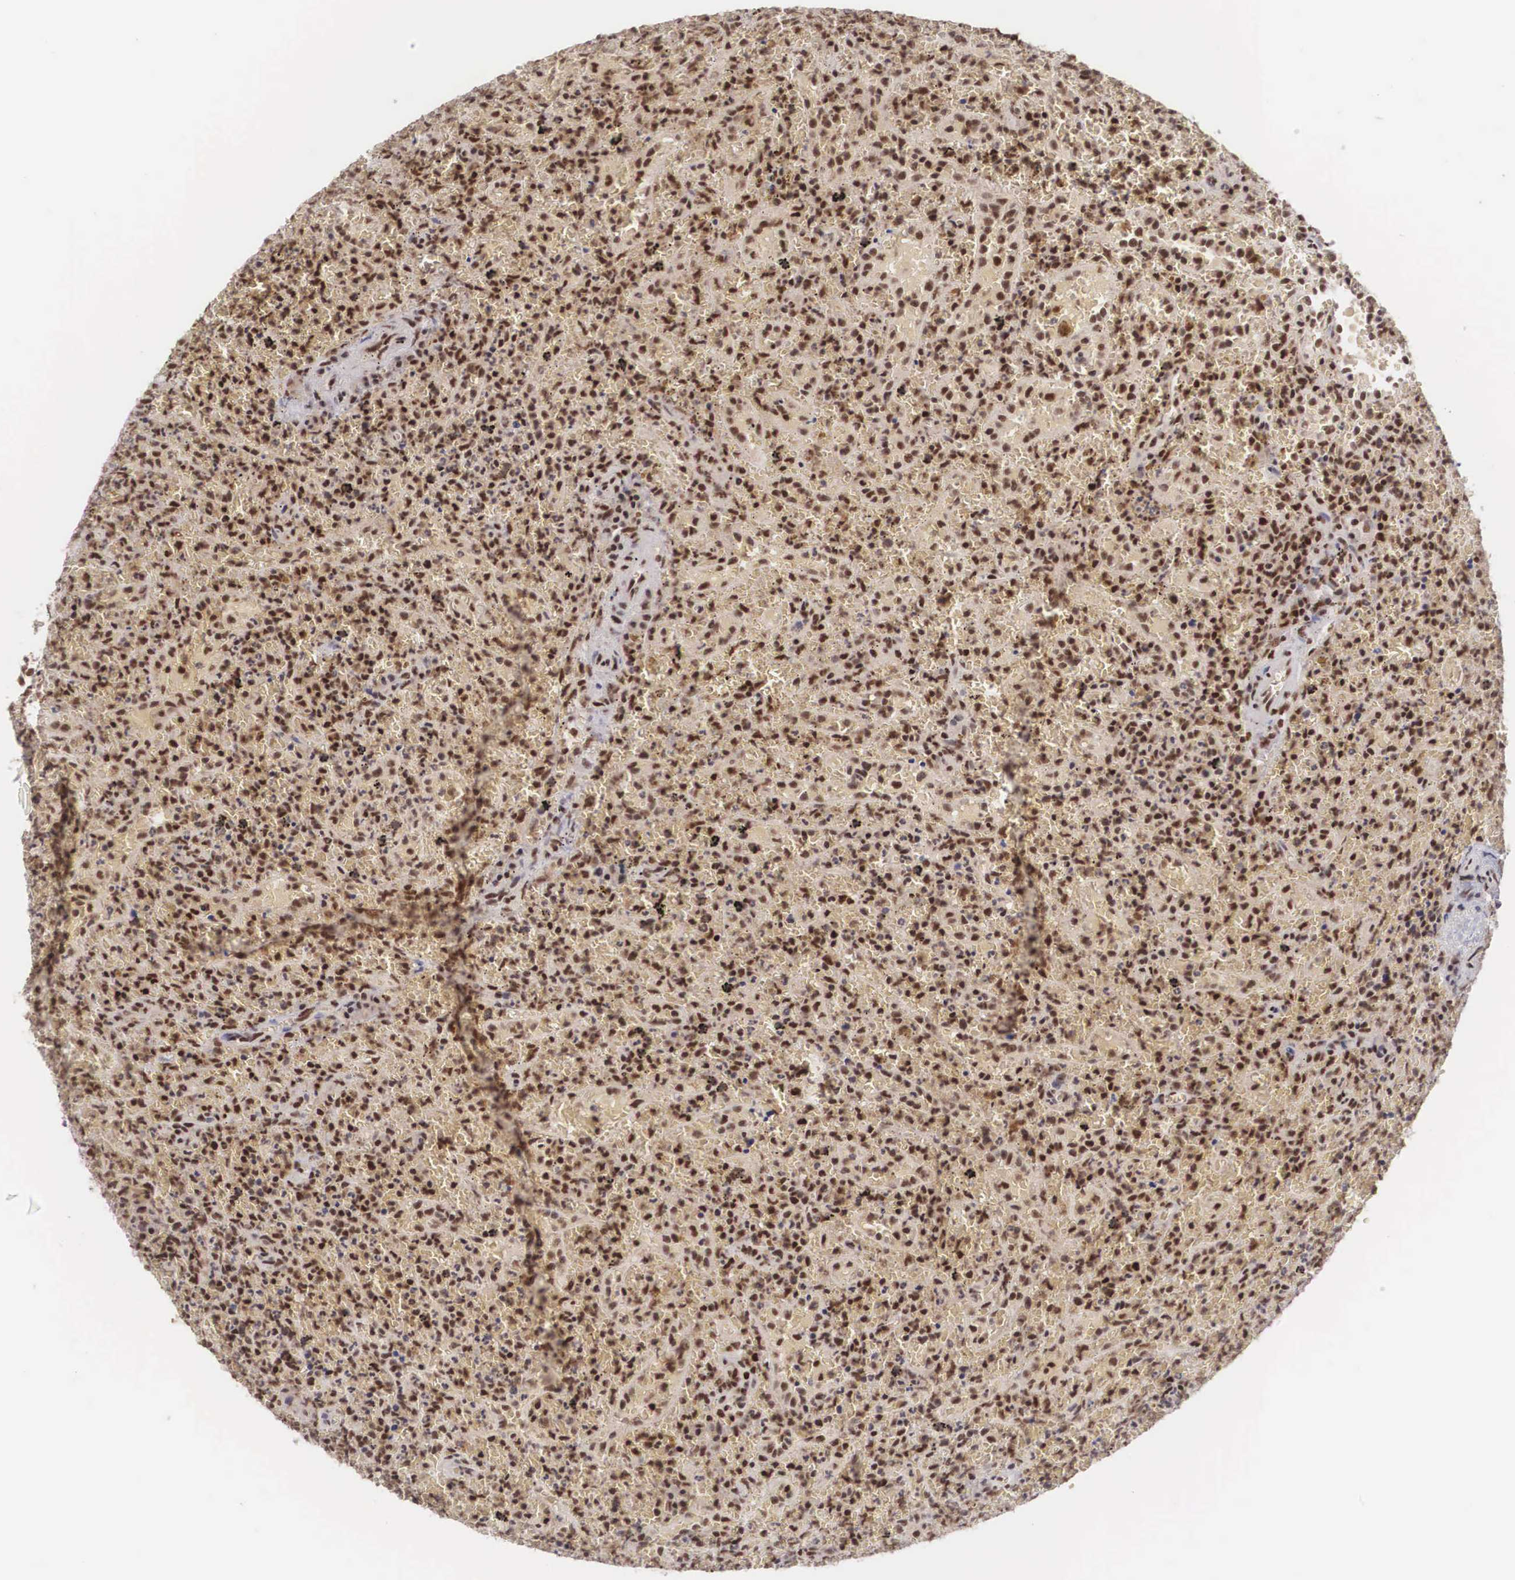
{"staining": {"intensity": "moderate", "quantity": ">75%", "location": "nuclear"}, "tissue": "lymphoma", "cell_type": "Tumor cells", "image_type": "cancer", "snomed": [{"axis": "morphology", "description": "Malignant lymphoma, non-Hodgkin's type, High grade"}, {"axis": "topography", "description": "Spleen"}, {"axis": "topography", "description": "Lymph node"}], "caption": "This histopathology image displays immunohistochemistry (IHC) staining of human high-grade malignant lymphoma, non-Hodgkin's type, with medium moderate nuclear positivity in approximately >75% of tumor cells.", "gene": "HTATSF1", "patient": {"sex": "female", "age": 70}}